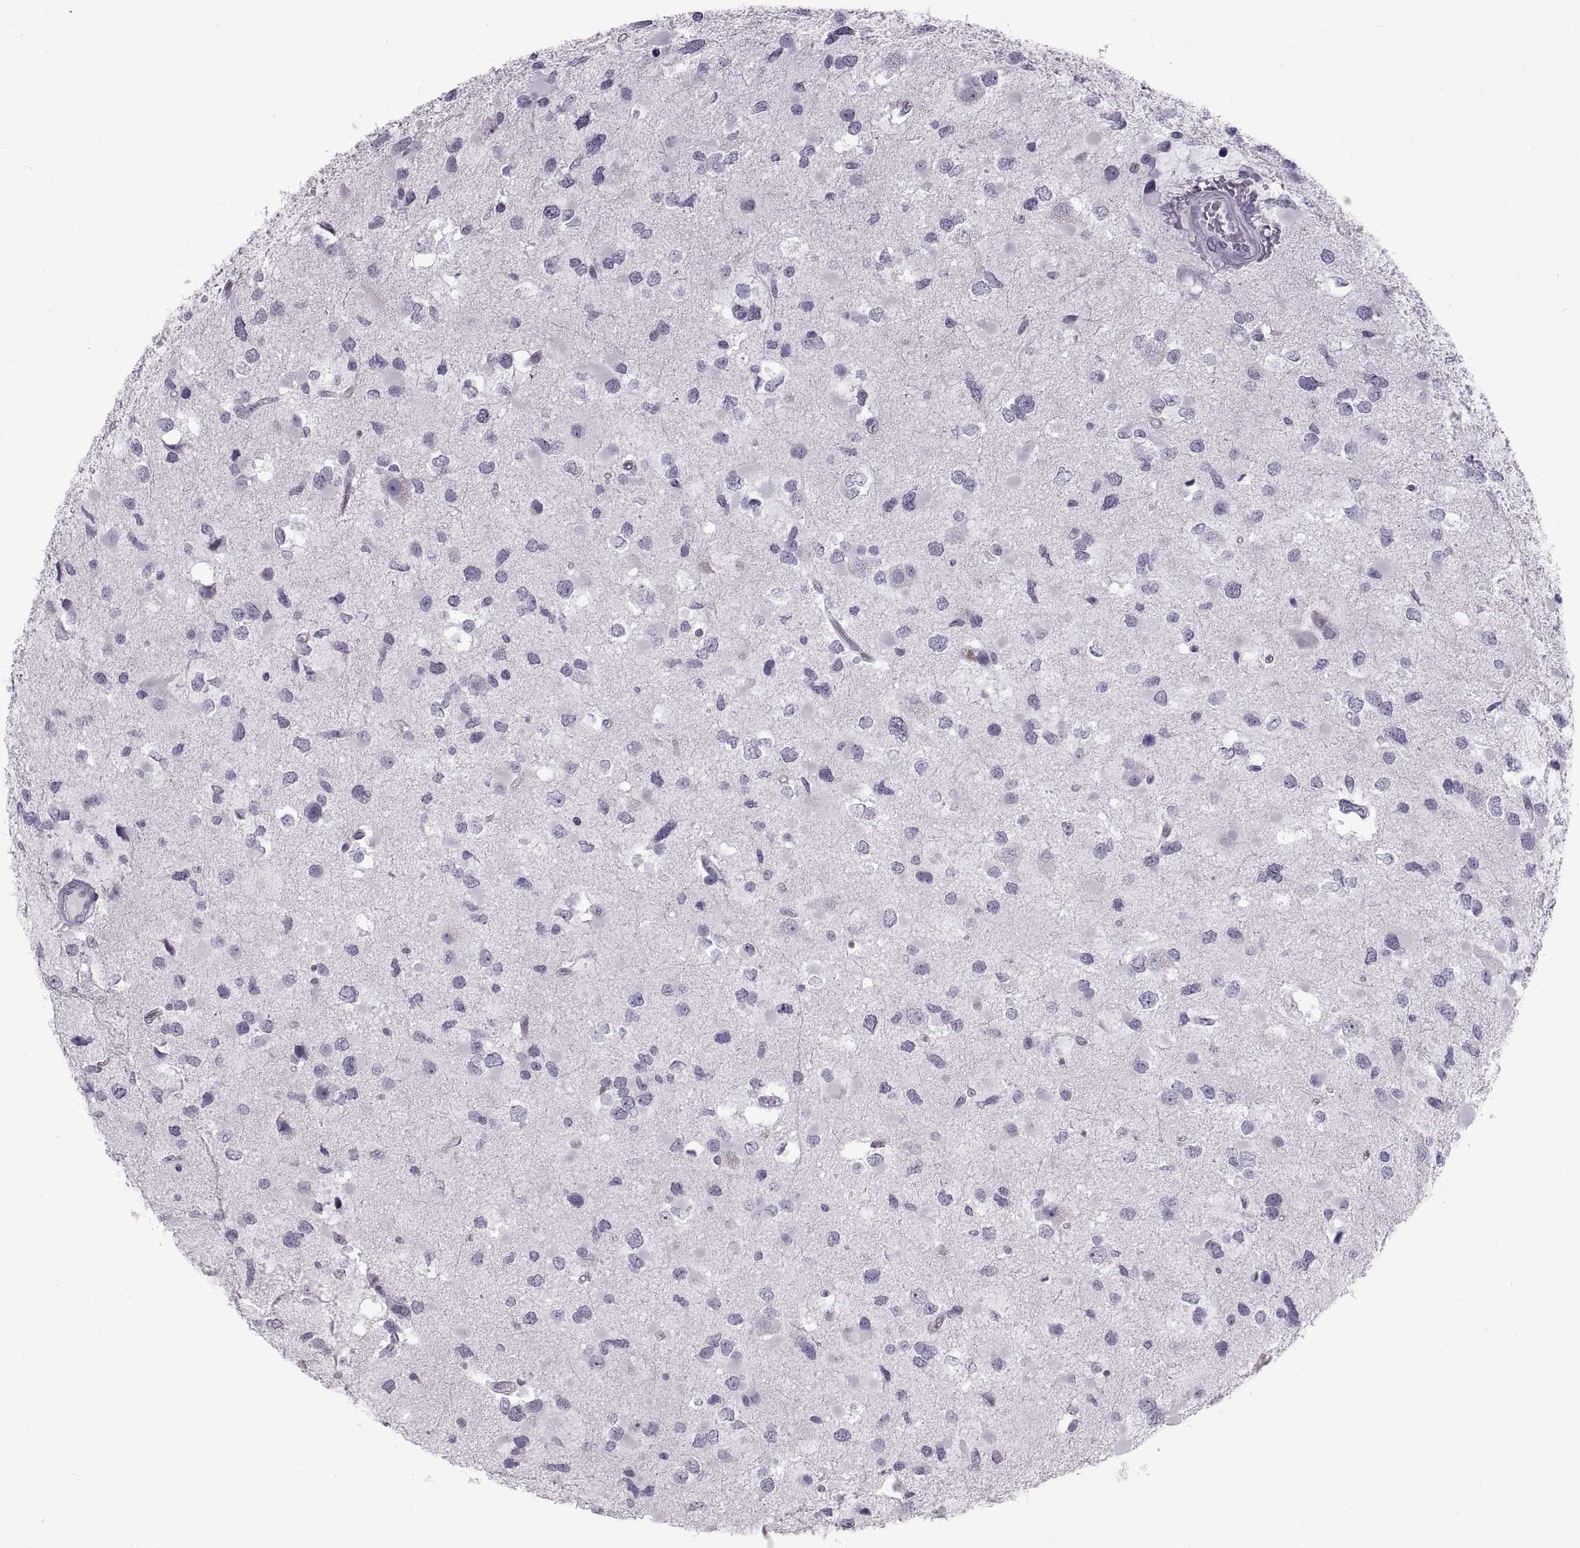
{"staining": {"intensity": "negative", "quantity": "none", "location": "none"}, "tissue": "glioma", "cell_type": "Tumor cells", "image_type": "cancer", "snomed": [{"axis": "morphology", "description": "Glioma, malignant, Low grade"}, {"axis": "topography", "description": "Brain"}], "caption": "A photomicrograph of glioma stained for a protein demonstrates no brown staining in tumor cells.", "gene": "SPACDR", "patient": {"sex": "female", "age": 32}}